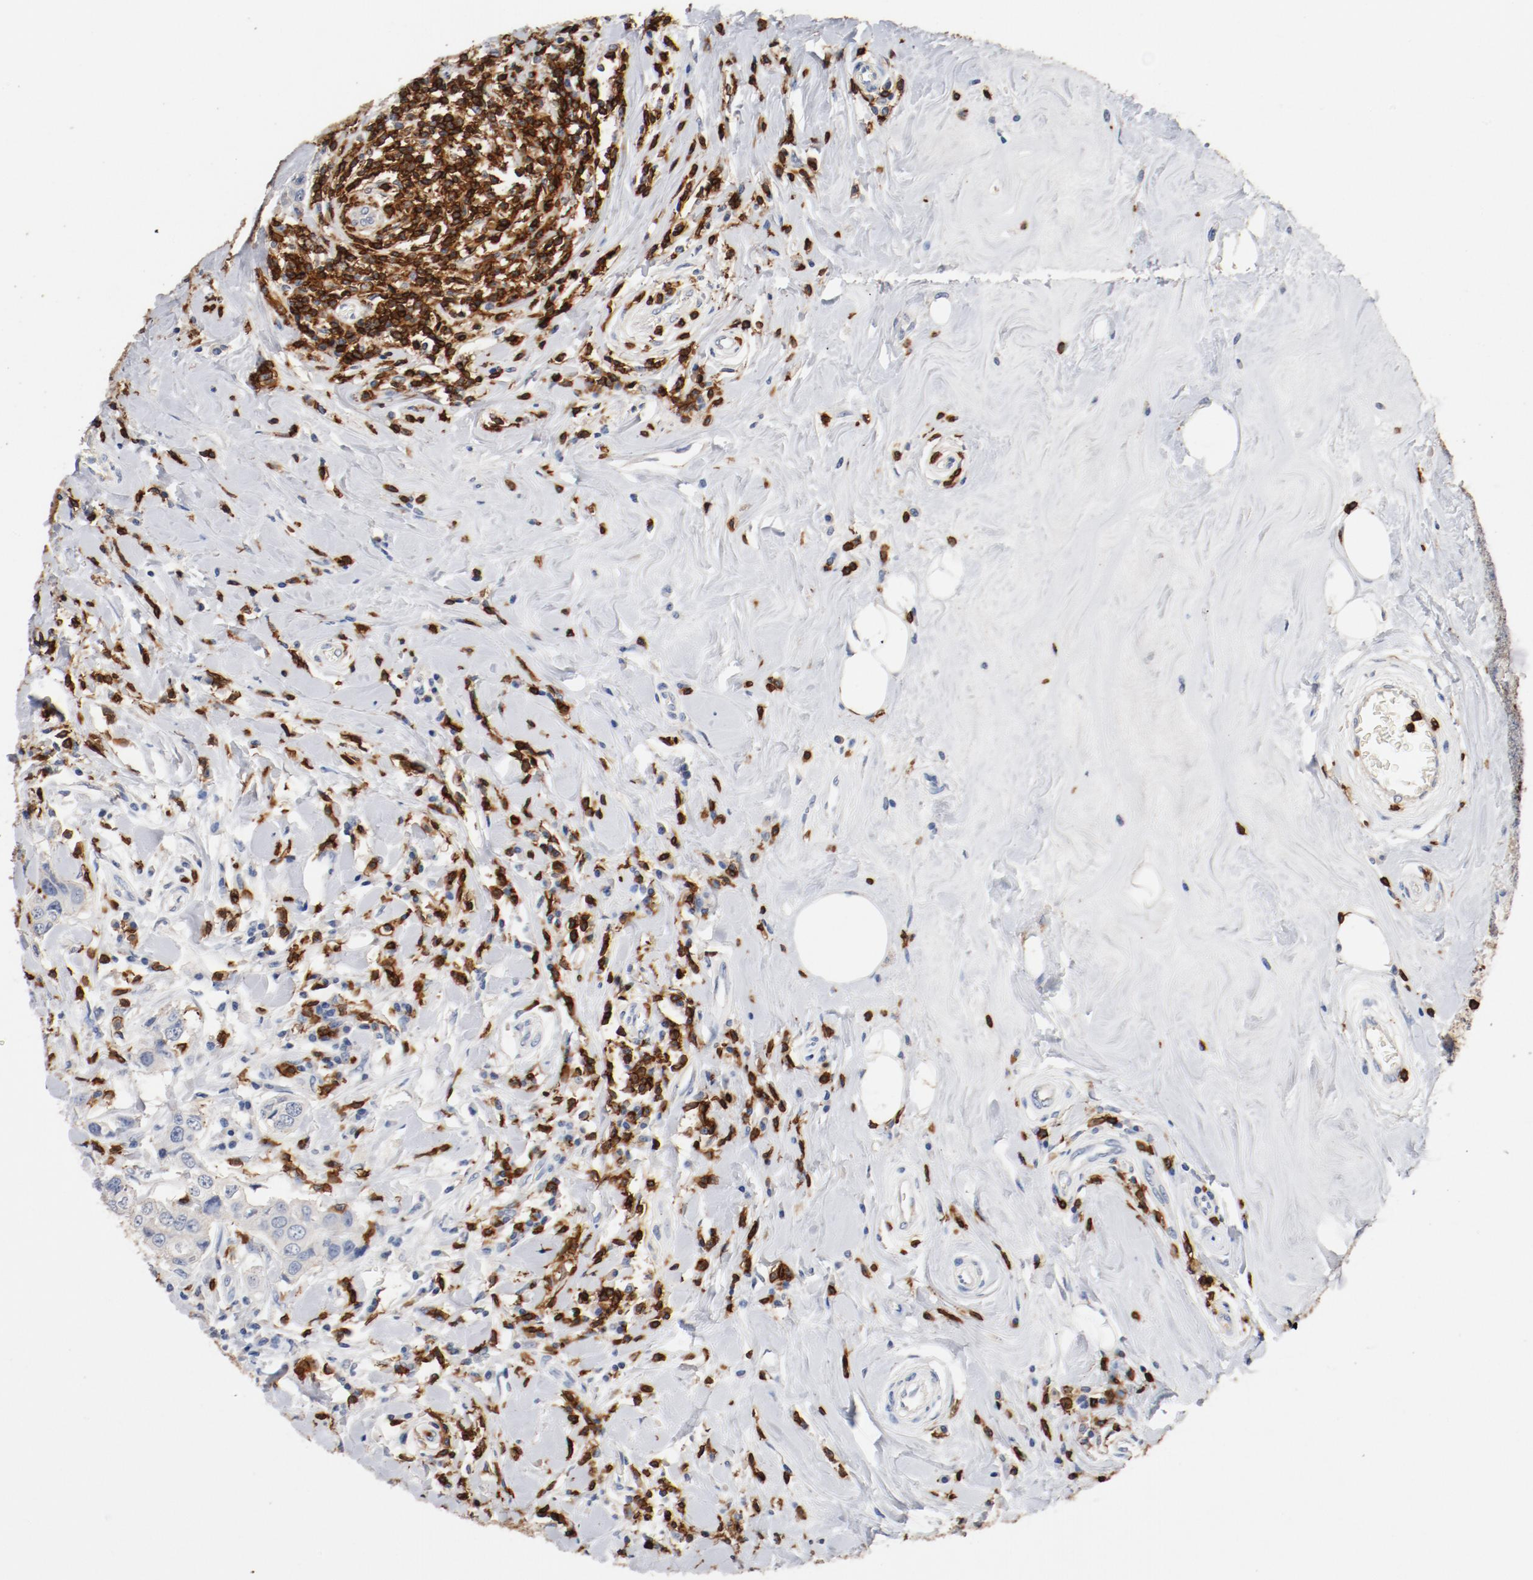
{"staining": {"intensity": "negative", "quantity": "none", "location": "none"}, "tissue": "breast cancer", "cell_type": "Tumor cells", "image_type": "cancer", "snomed": [{"axis": "morphology", "description": "Duct carcinoma"}, {"axis": "topography", "description": "Breast"}], "caption": "Immunohistochemistry (IHC) photomicrograph of human breast cancer stained for a protein (brown), which reveals no positivity in tumor cells.", "gene": "CD247", "patient": {"sex": "female", "age": 27}}